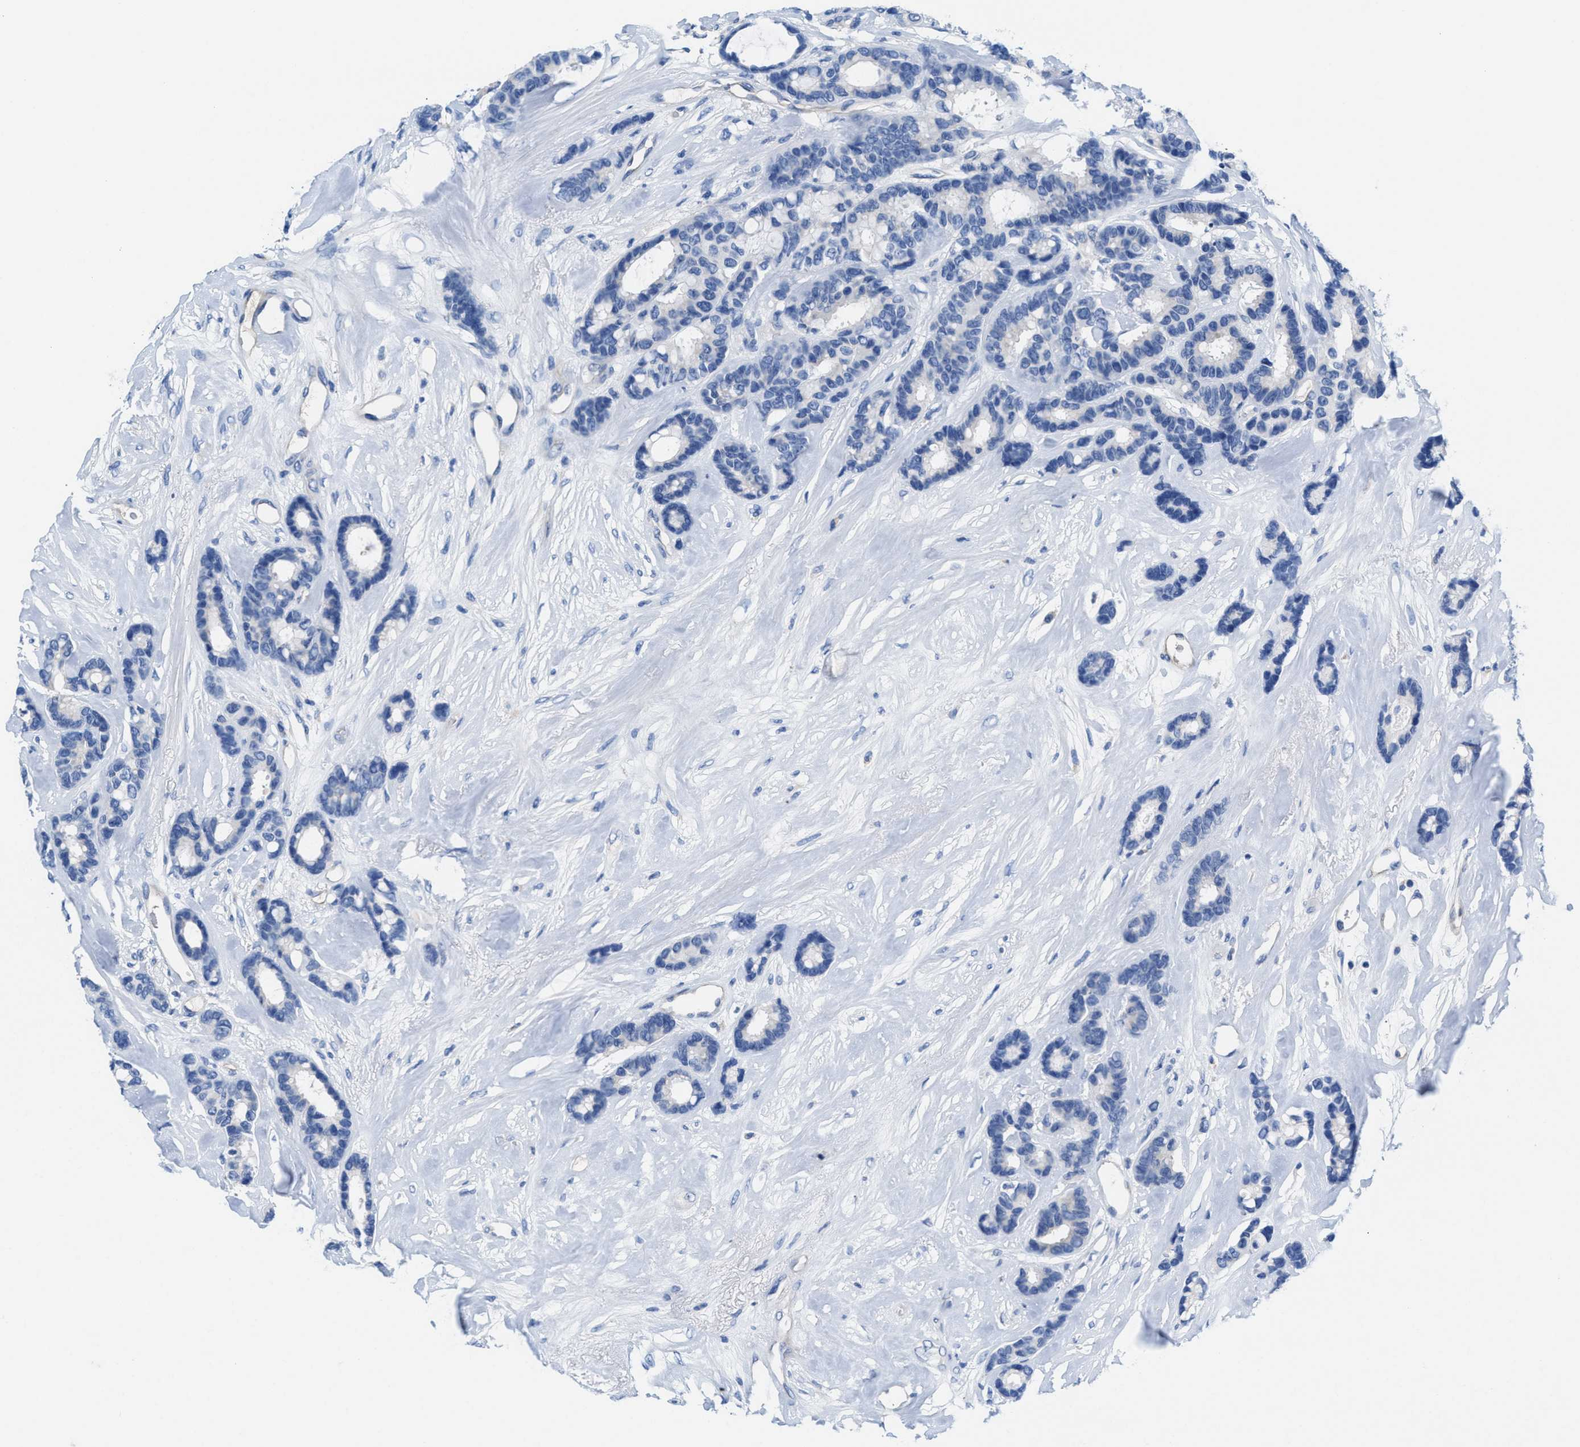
{"staining": {"intensity": "negative", "quantity": "none", "location": "none"}, "tissue": "breast cancer", "cell_type": "Tumor cells", "image_type": "cancer", "snomed": [{"axis": "morphology", "description": "Duct carcinoma"}, {"axis": "topography", "description": "Breast"}], "caption": "Tumor cells show no significant positivity in breast cancer.", "gene": "SLFN13", "patient": {"sex": "female", "age": 87}}